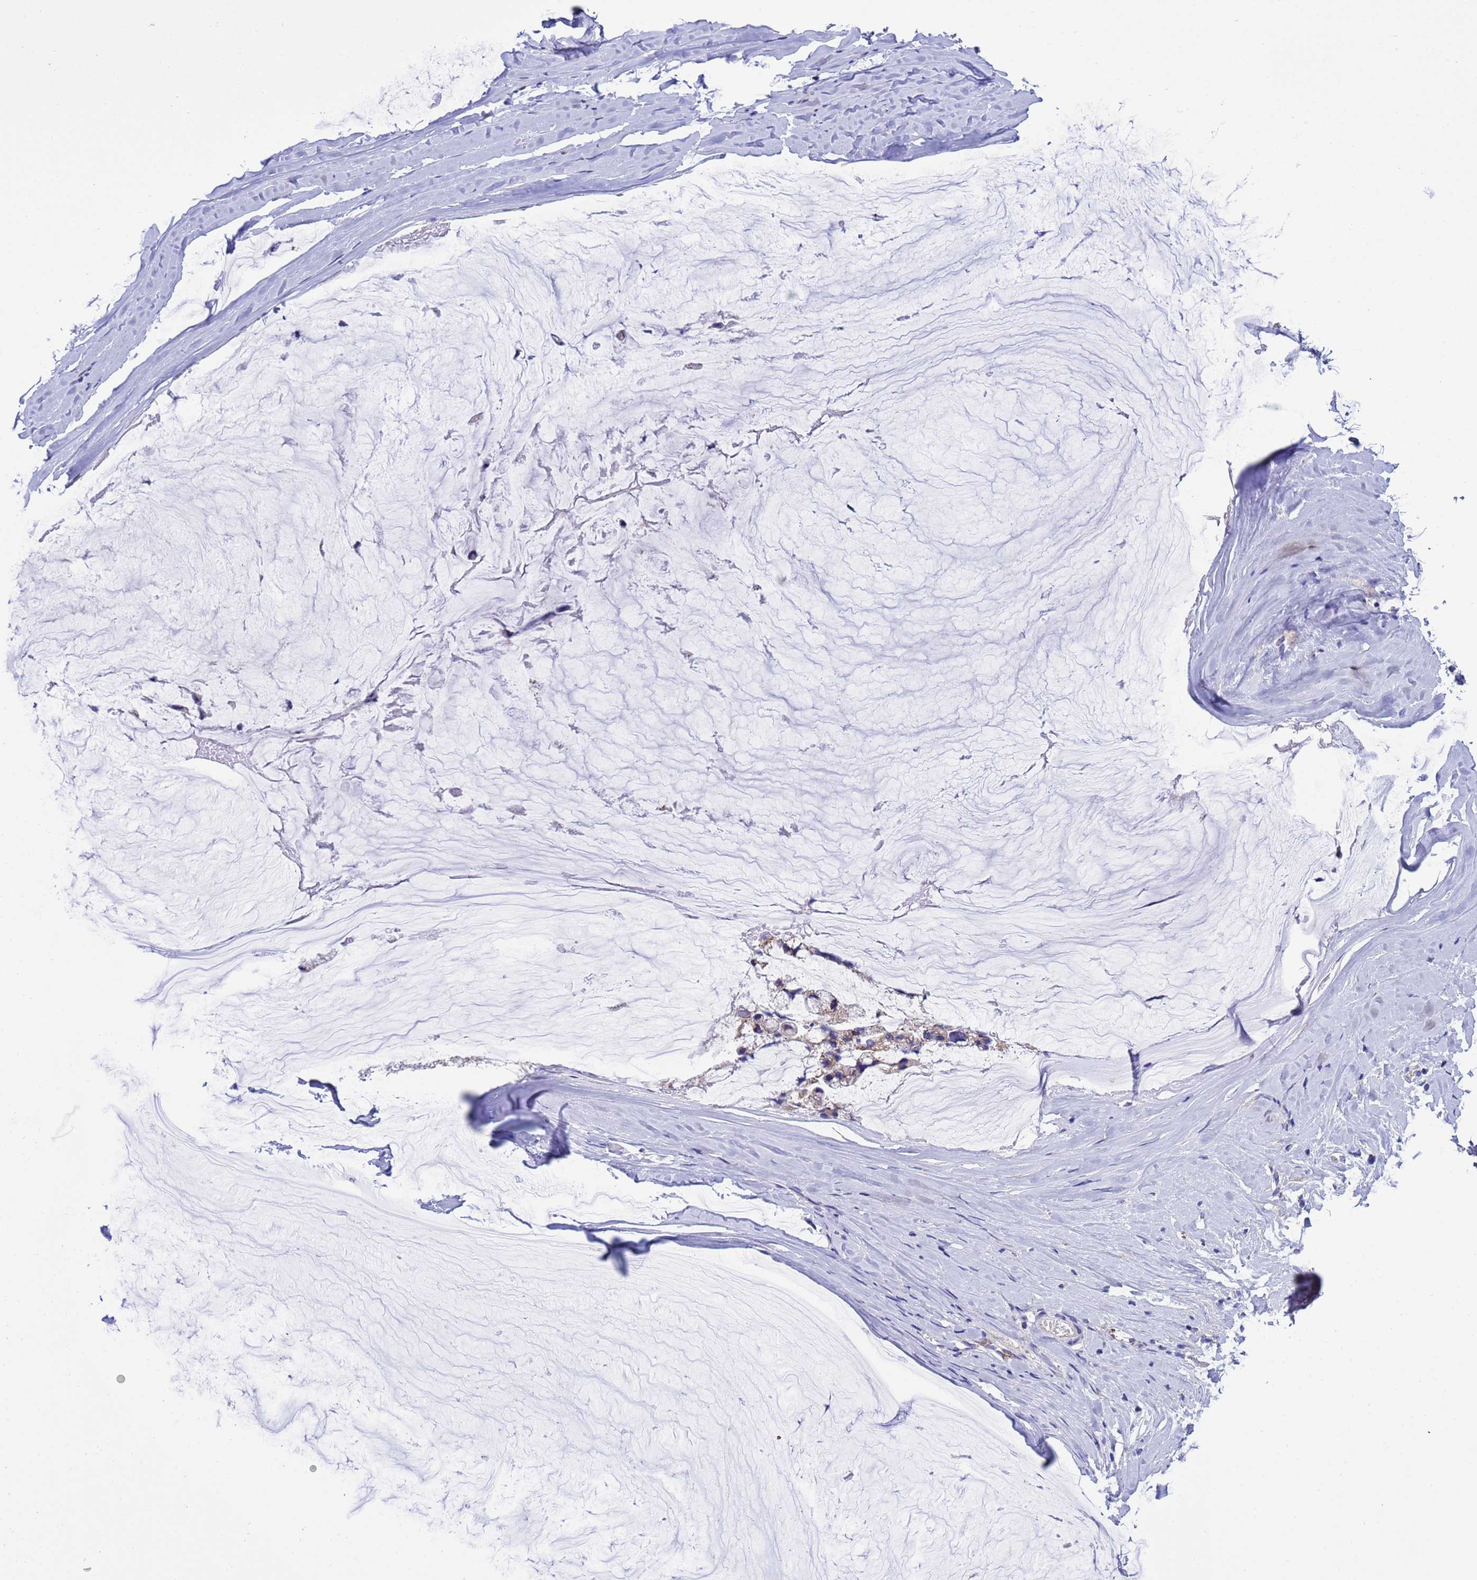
{"staining": {"intensity": "weak", "quantity": "<25%", "location": "cytoplasmic/membranous"}, "tissue": "ovarian cancer", "cell_type": "Tumor cells", "image_type": "cancer", "snomed": [{"axis": "morphology", "description": "Cystadenocarcinoma, mucinous, NOS"}, {"axis": "topography", "description": "Ovary"}], "caption": "An image of human ovarian mucinous cystadenocarcinoma is negative for staining in tumor cells.", "gene": "CCDC191", "patient": {"sex": "female", "age": 39}}